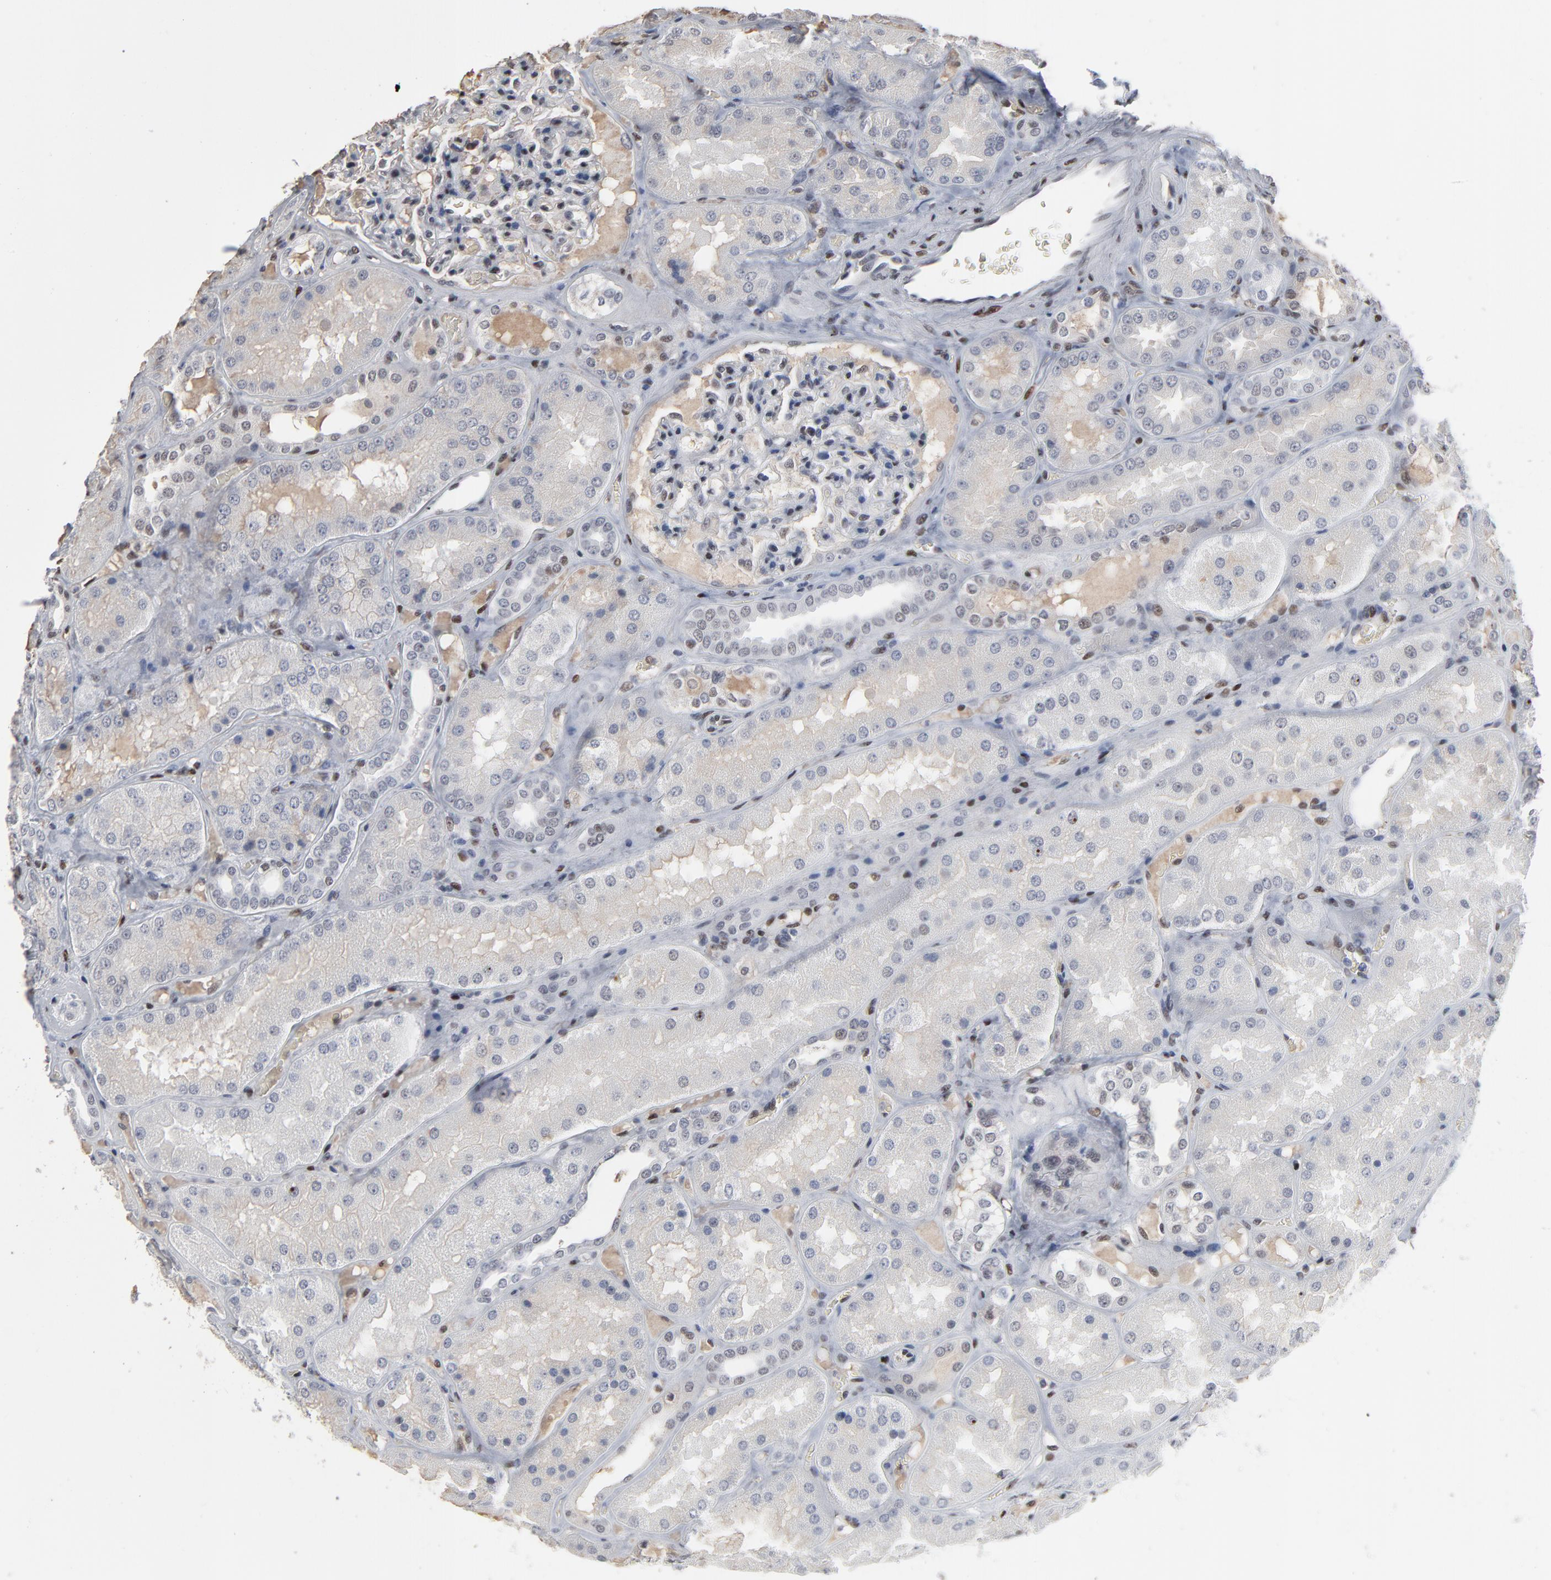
{"staining": {"intensity": "weak", "quantity": "<25%", "location": "nuclear"}, "tissue": "kidney", "cell_type": "Cells in glomeruli", "image_type": "normal", "snomed": [{"axis": "morphology", "description": "Normal tissue, NOS"}, {"axis": "topography", "description": "Kidney"}], "caption": "This photomicrograph is of unremarkable kidney stained with immunohistochemistry to label a protein in brown with the nuclei are counter-stained blue. There is no staining in cells in glomeruli. Nuclei are stained in blue.", "gene": "ATF7", "patient": {"sex": "female", "age": 56}}